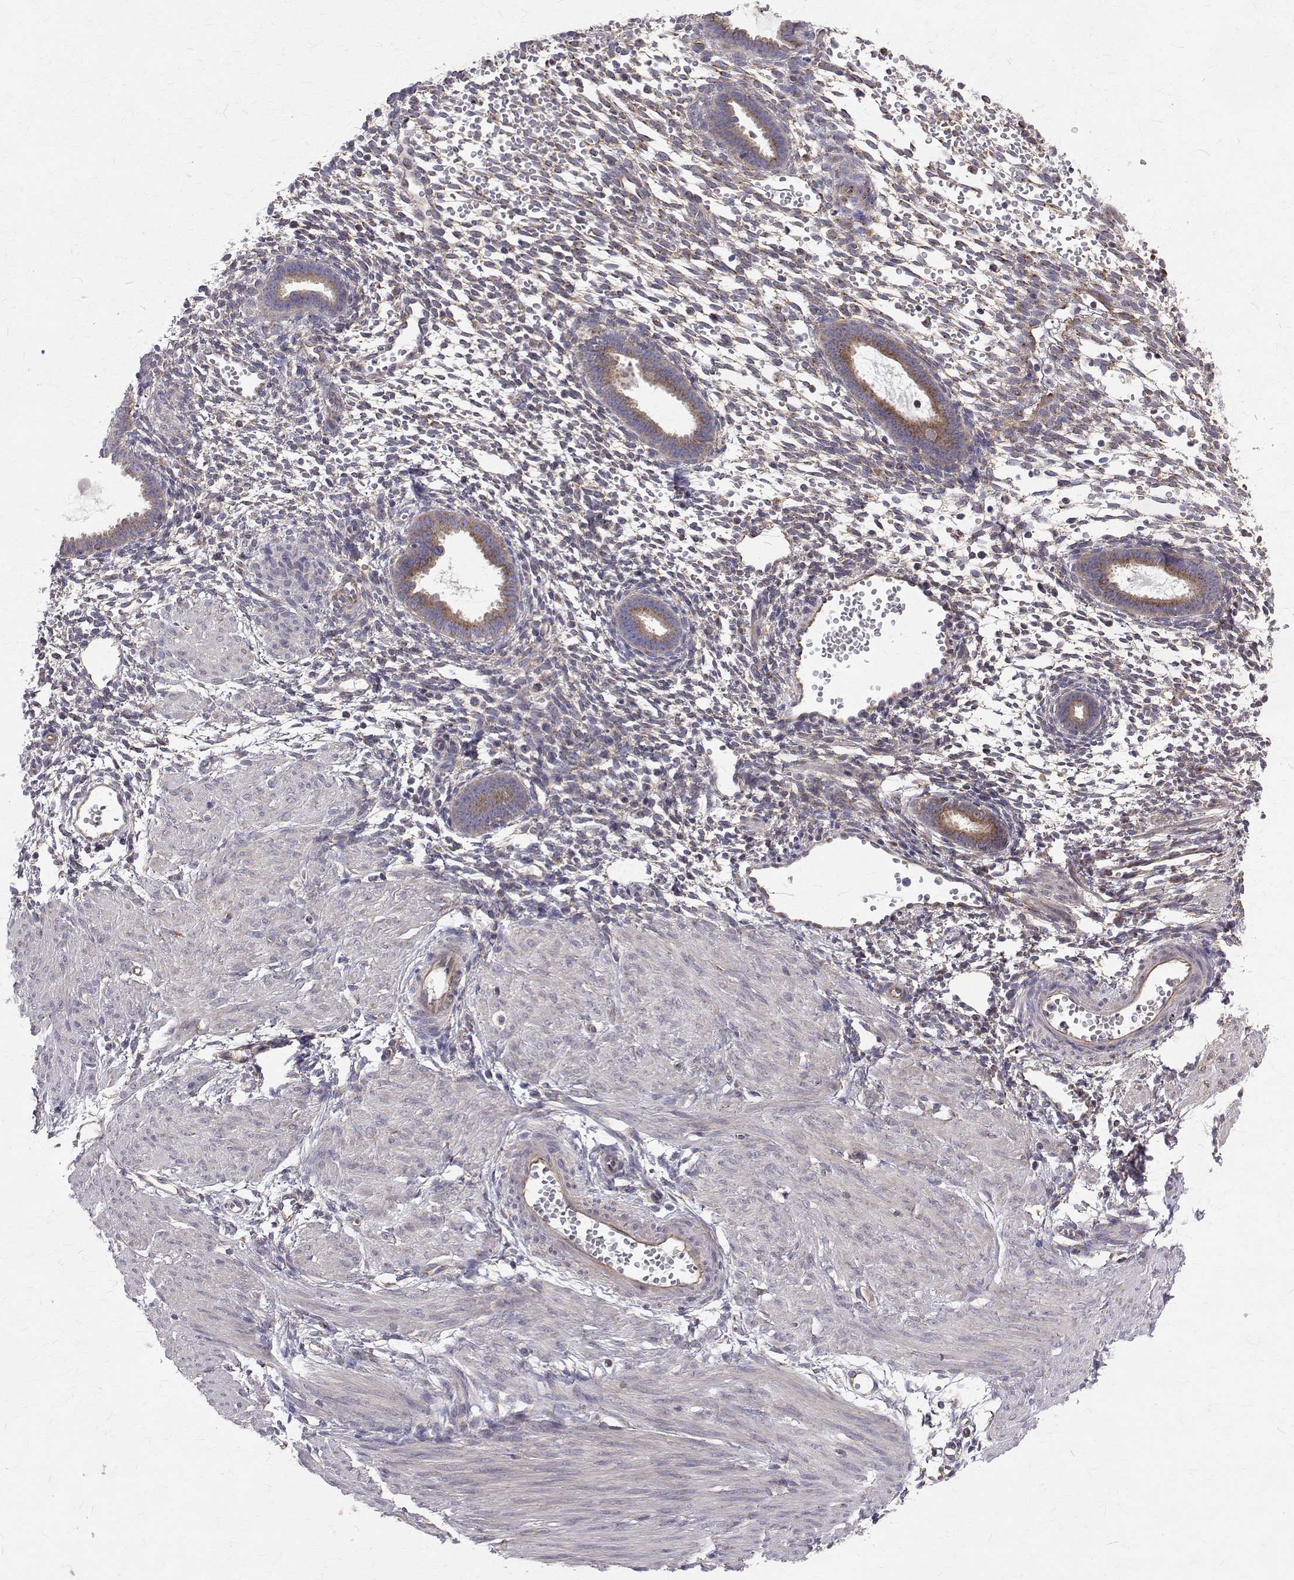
{"staining": {"intensity": "negative", "quantity": "none", "location": "none"}, "tissue": "endometrium", "cell_type": "Cells in endometrial stroma", "image_type": "normal", "snomed": [{"axis": "morphology", "description": "Normal tissue, NOS"}, {"axis": "topography", "description": "Endometrium"}], "caption": "Protein analysis of benign endometrium shows no significant expression in cells in endometrial stroma.", "gene": "ARFGAP1", "patient": {"sex": "female", "age": 36}}